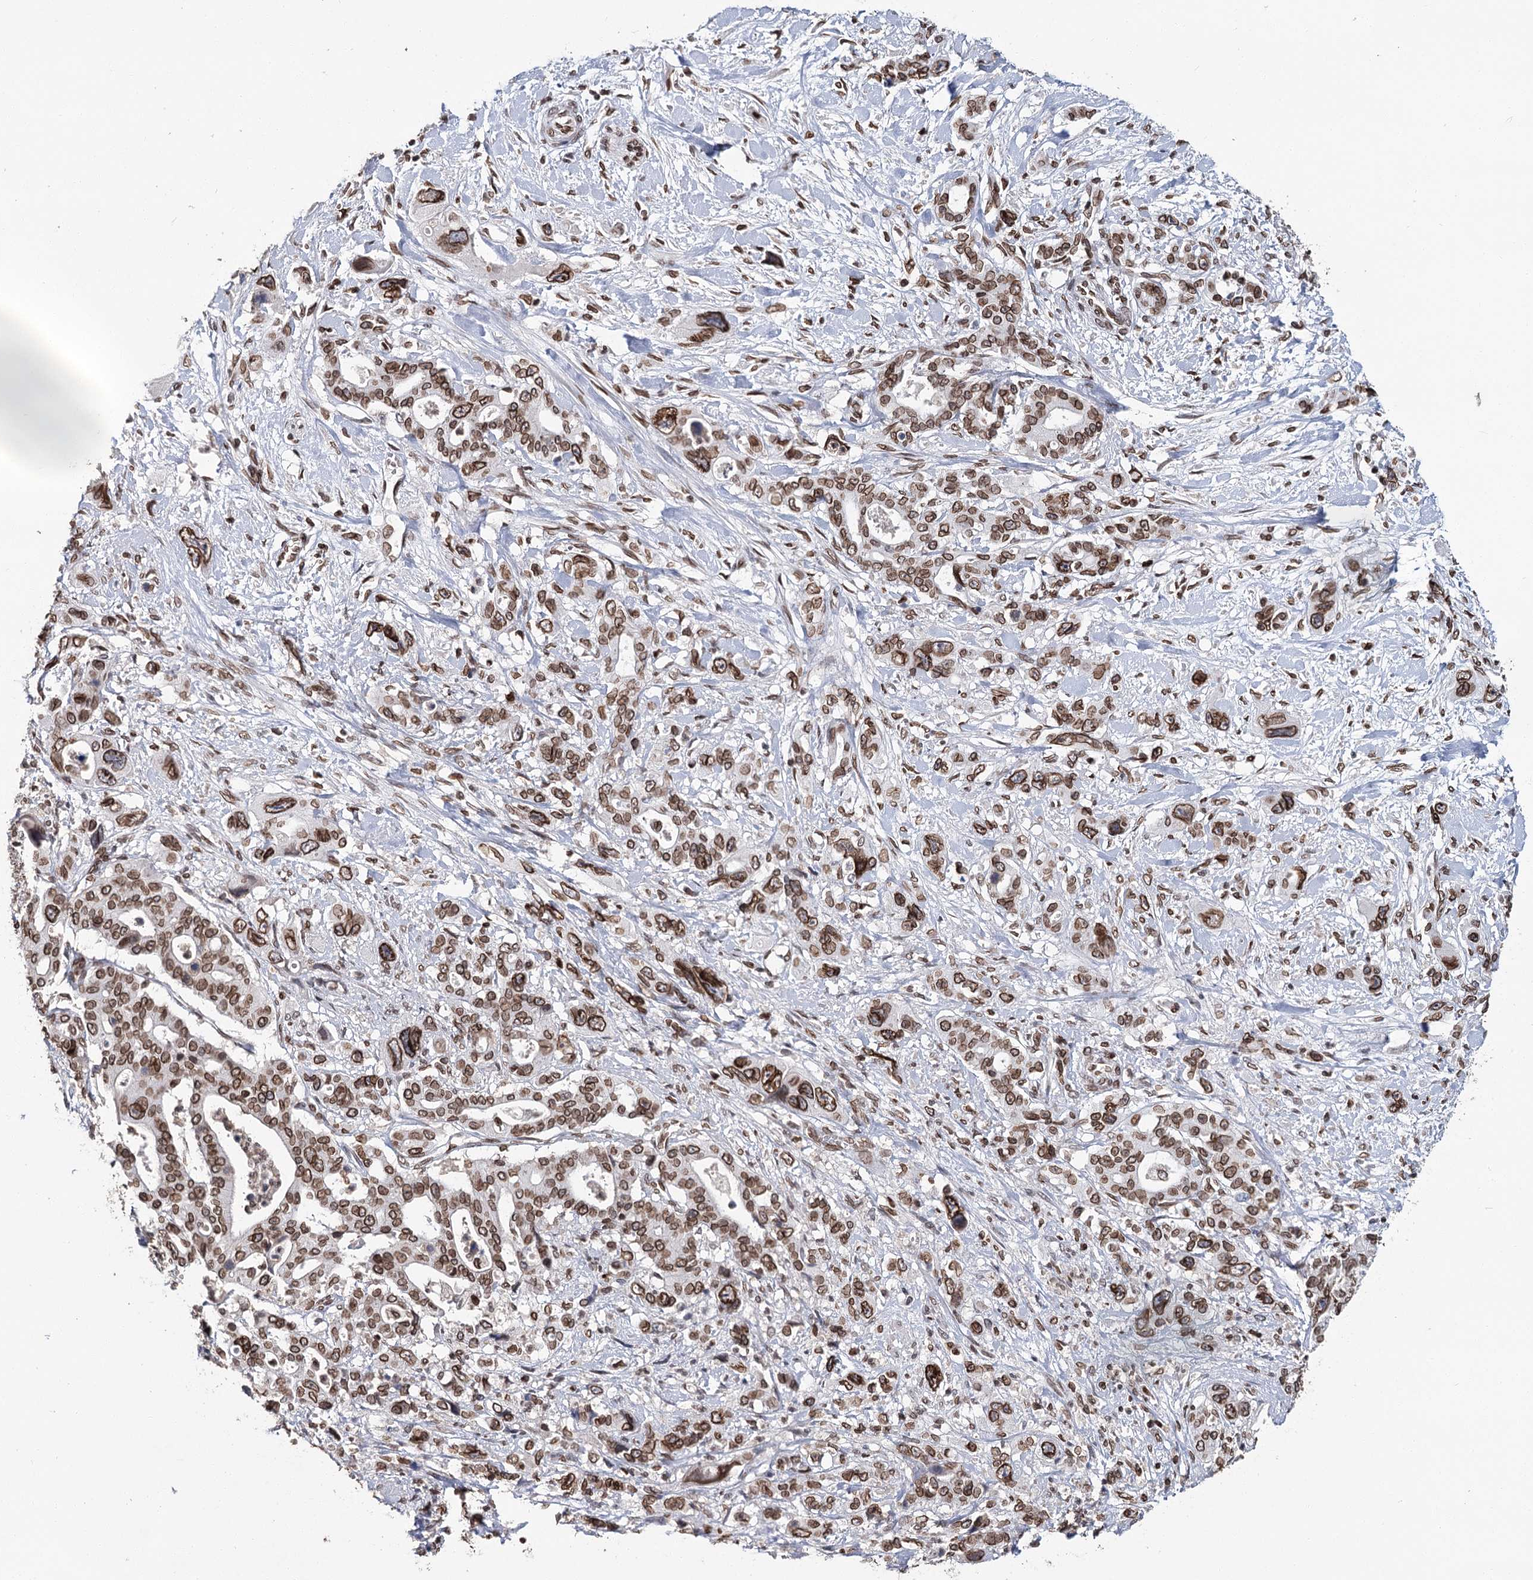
{"staining": {"intensity": "moderate", "quantity": ">75%", "location": "cytoplasmic/membranous,nuclear"}, "tissue": "pancreatic cancer", "cell_type": "Tumor cells", "image_type": "cancer", "snomed": [{"axis": "morphology", "description": "Adenocarcinoma, NOS"}, {"axis": "topography", "description": "Pancreas"}], "caption": "This is a micrograph of immunohistochemistry staining of pancreatic cancer (adenocarcinoma), which shows moderate staining in the cytoplasmic/membranous and nuclear of tumor cells.", "gene": "KIAA0930", "patient": {"sex": "male", "age": 46}}